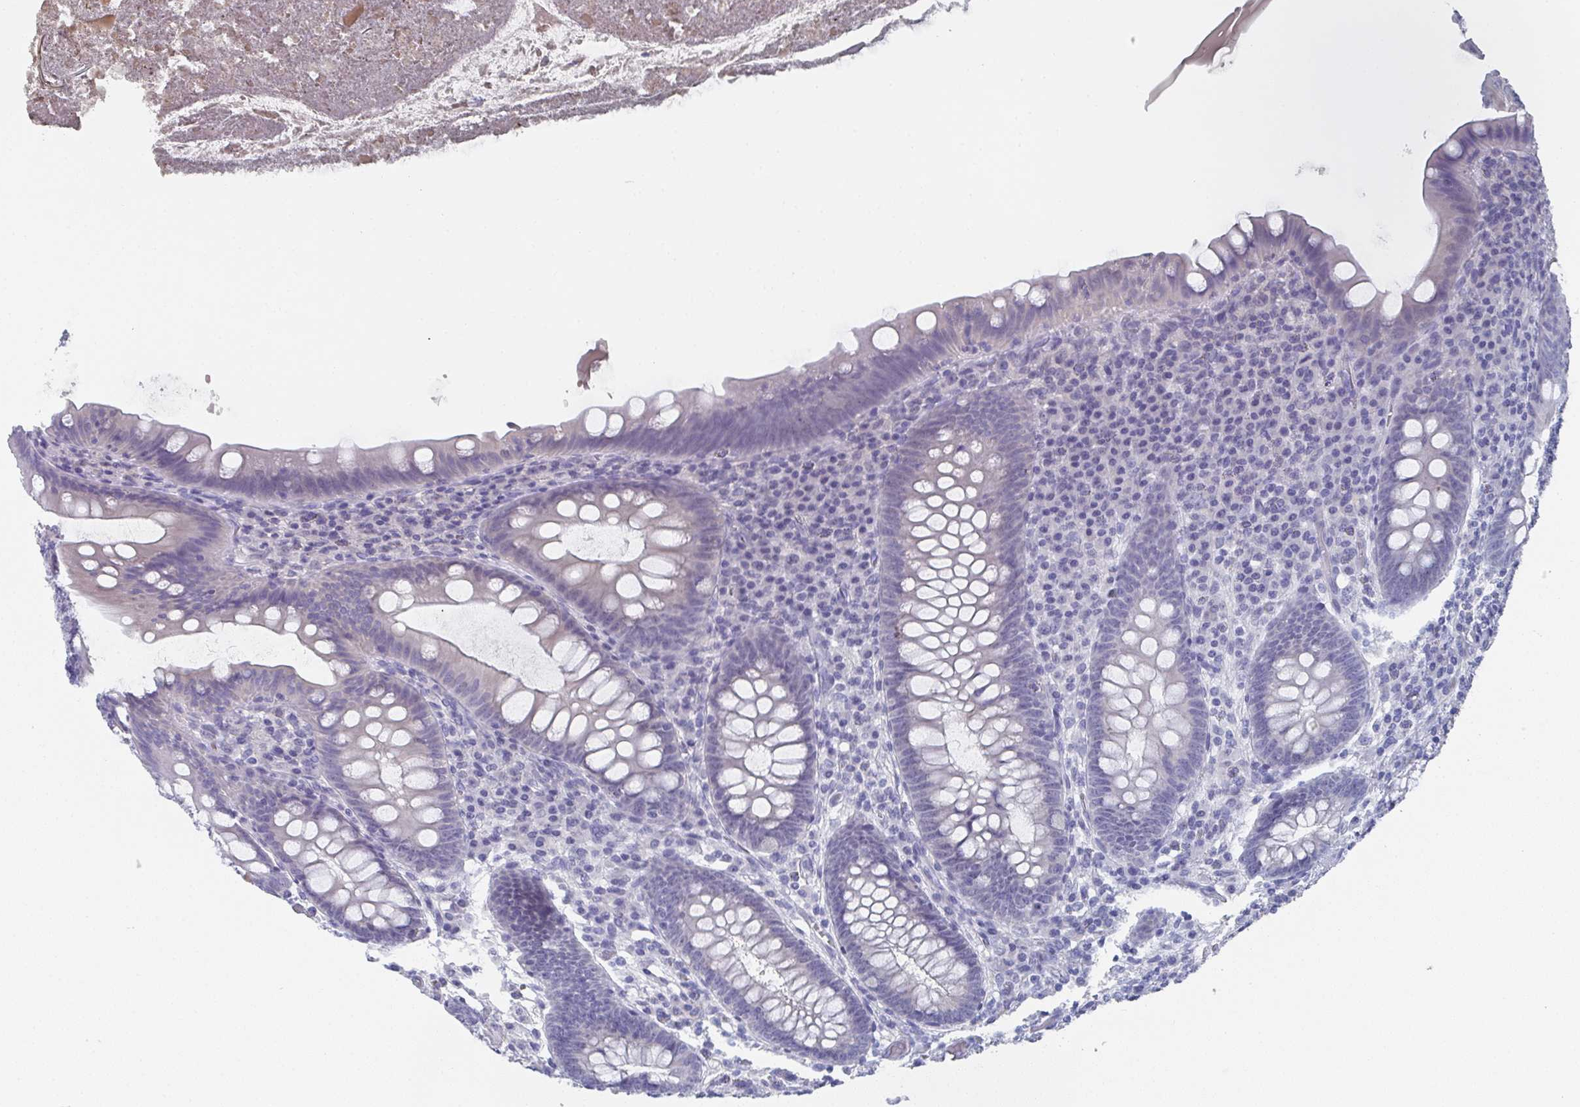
{"staining": {"intensity": "negative", "quantity": "none", "location": "none"}, "tissue": "appendix", "cell_type": "Glandular cells", "image_type": "normal", "snomed": [{"axis": "morphology", "description": "Normal tissue, NOS"}, {"axis": "topography", "description": "Appendix"}], "caption": "The IHC image has no significant staining in glandular cells of appendix. (DAB (3,3'-diaminobenzidine) immunohistochemistry, high magnification).", "gene": "DYDC2", "patient": {"sex": "male", "age": 71}}